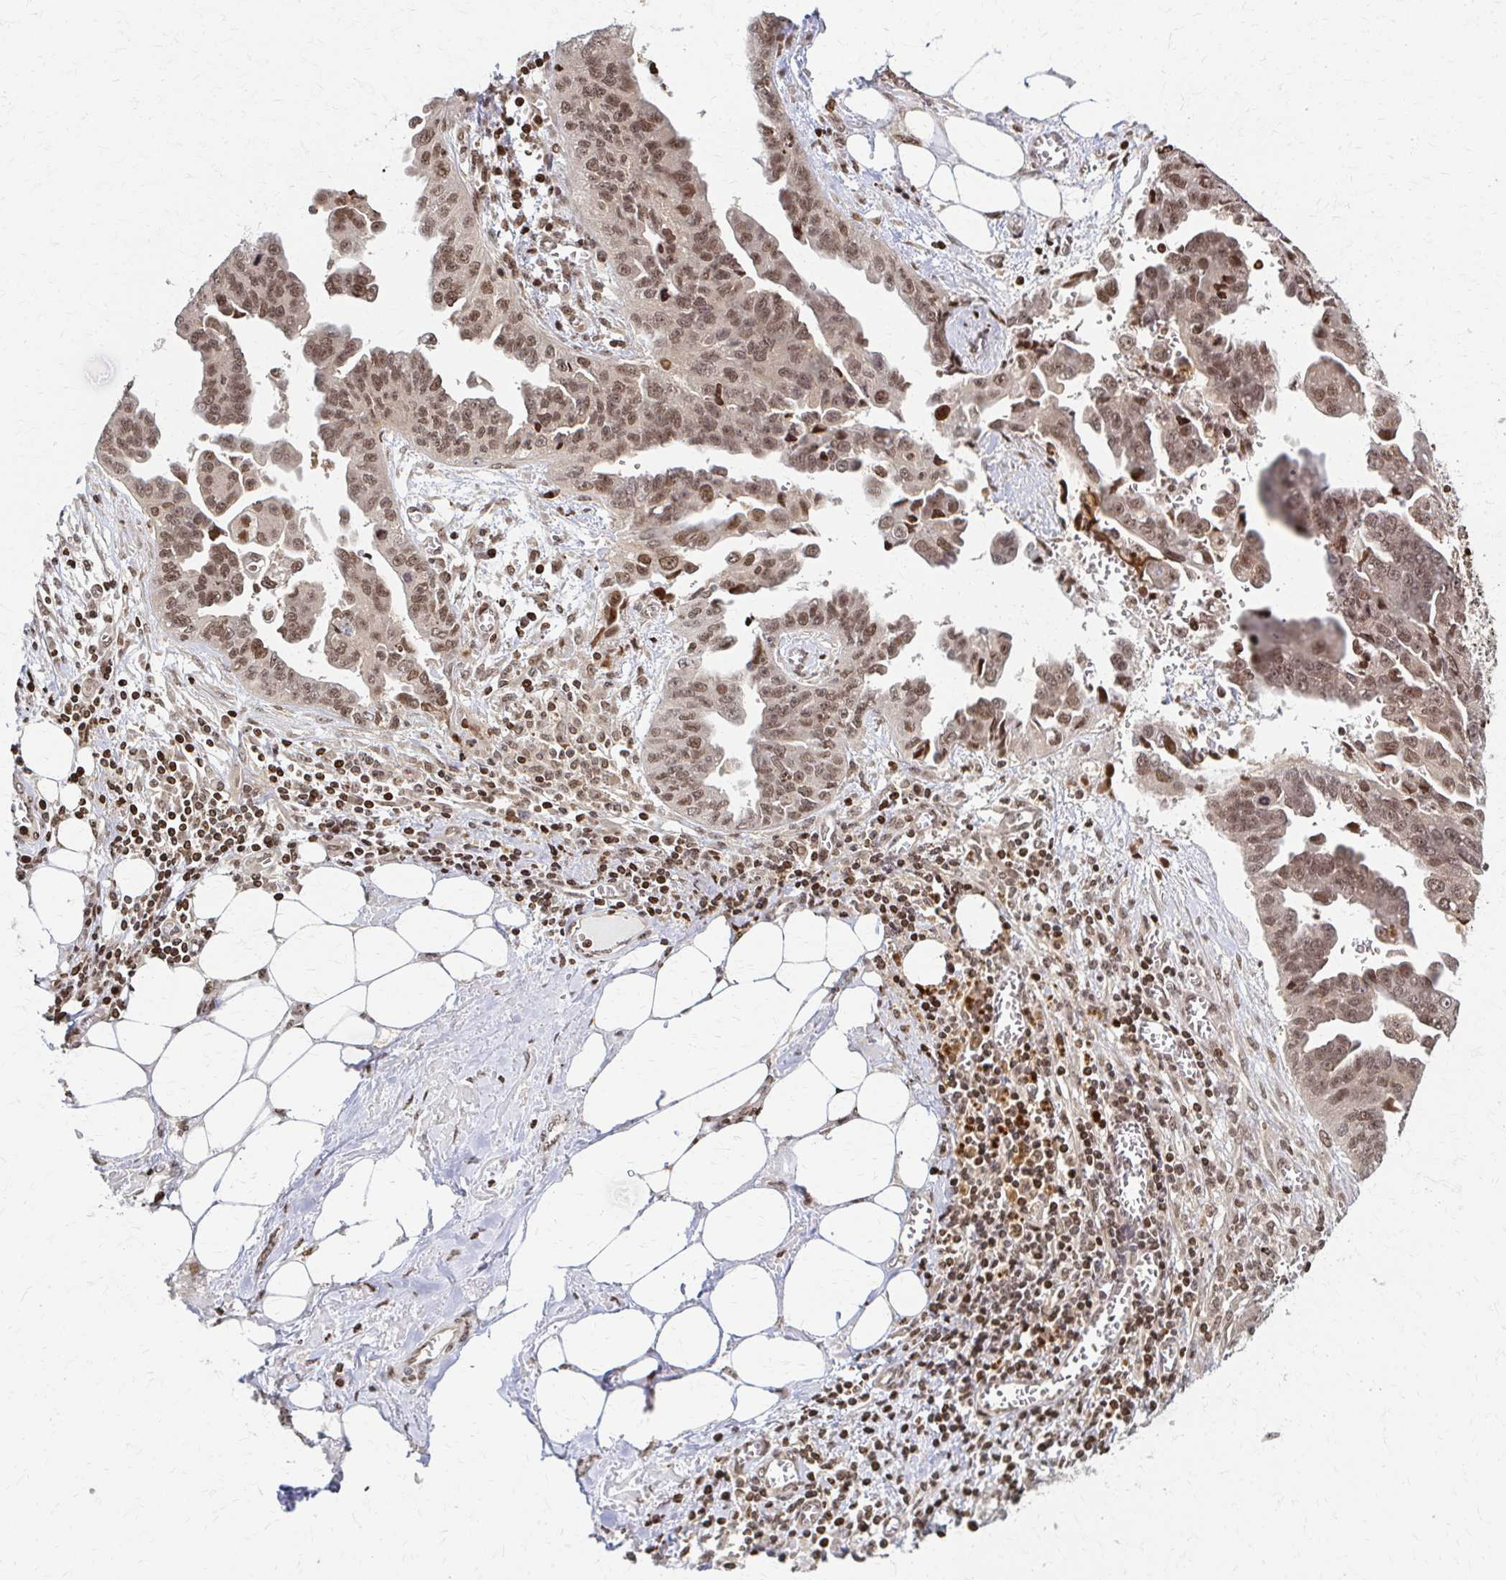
{"staining": {"intensity": "moderate", "quantity": ">75%", "location": "nuclear"}, "tissue": "ovarian cancer", "cell_type": "Tumor cells", "image_type": "cancer", "snomed": [{"axis": "morphology", "description": "Cystadenocarcinoma, serous, NOS"}, {"axis": "topography", "description": "Ovary"}], "caption": "This is an image of immunohistochemistry (IHC) staining of ovarian serous cystadenocarcinoma, which shows moderate positivity in the nuclear of tumor cells.", "gene": "PSMD7", "patient": {"sex": "female", "age": 75}}